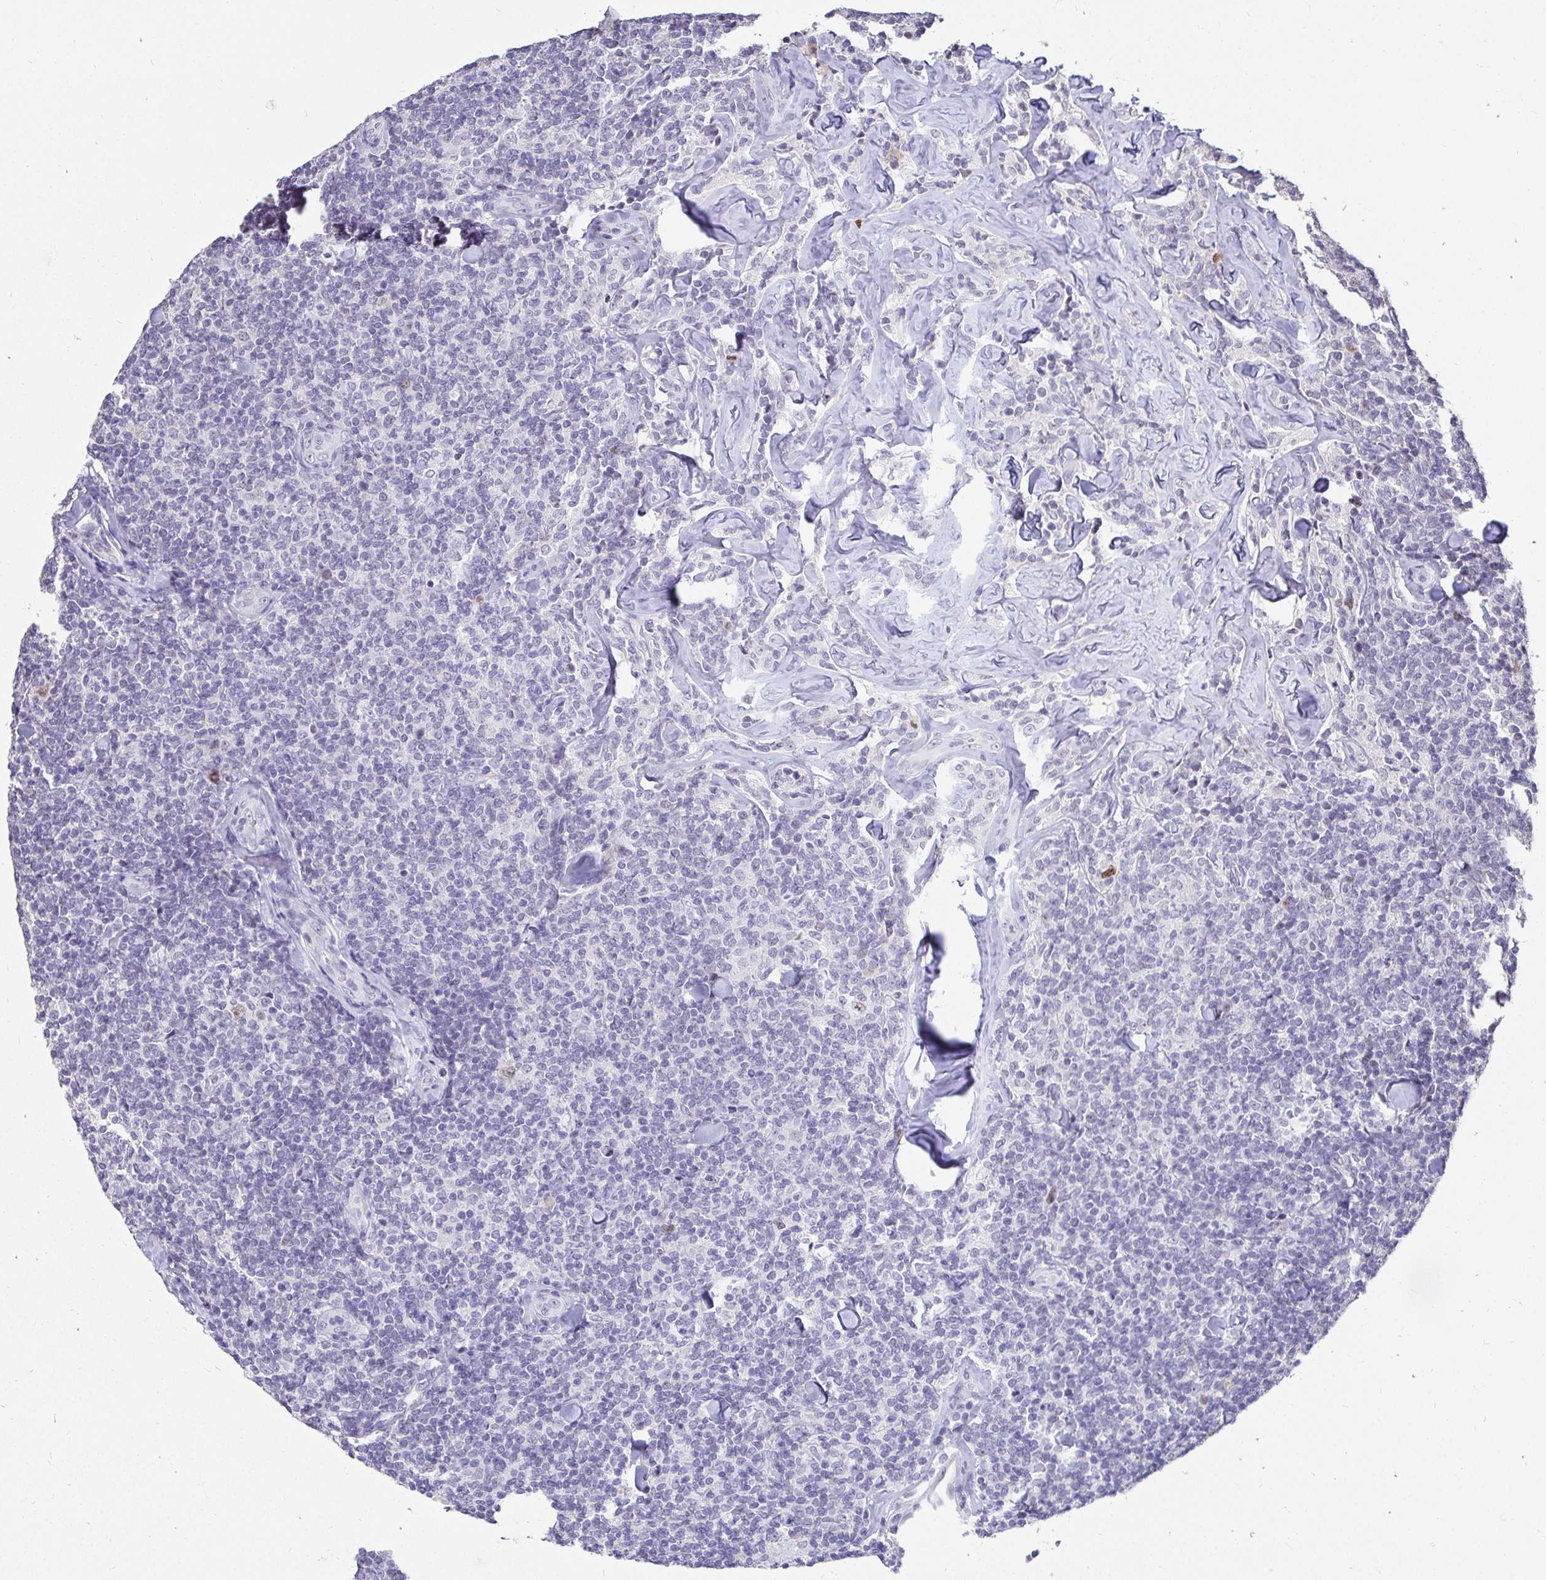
{"staining": {"intensity": "moderate", "quantity": "<25%", "location": "nuclear"}, "tissue": "lymphoma", "cell_type": "Tumor cells", "image_type": "cancer", "snomed": [{"axis": "morphology", "description": "Malignant lymphoma, non-Hodgkin's type, Low grade"}, {"axis": "topography", "description": "Lymph node"}], "caption": "Malignant lymphoma, non-Hodgkin's type (low-grade) stained for a protein (brown) exhibits moderate nuclear positive staining in about <25% of tumor cells.", "gene": "ANLN", "patient": {"sex": "female", "age": 56}}